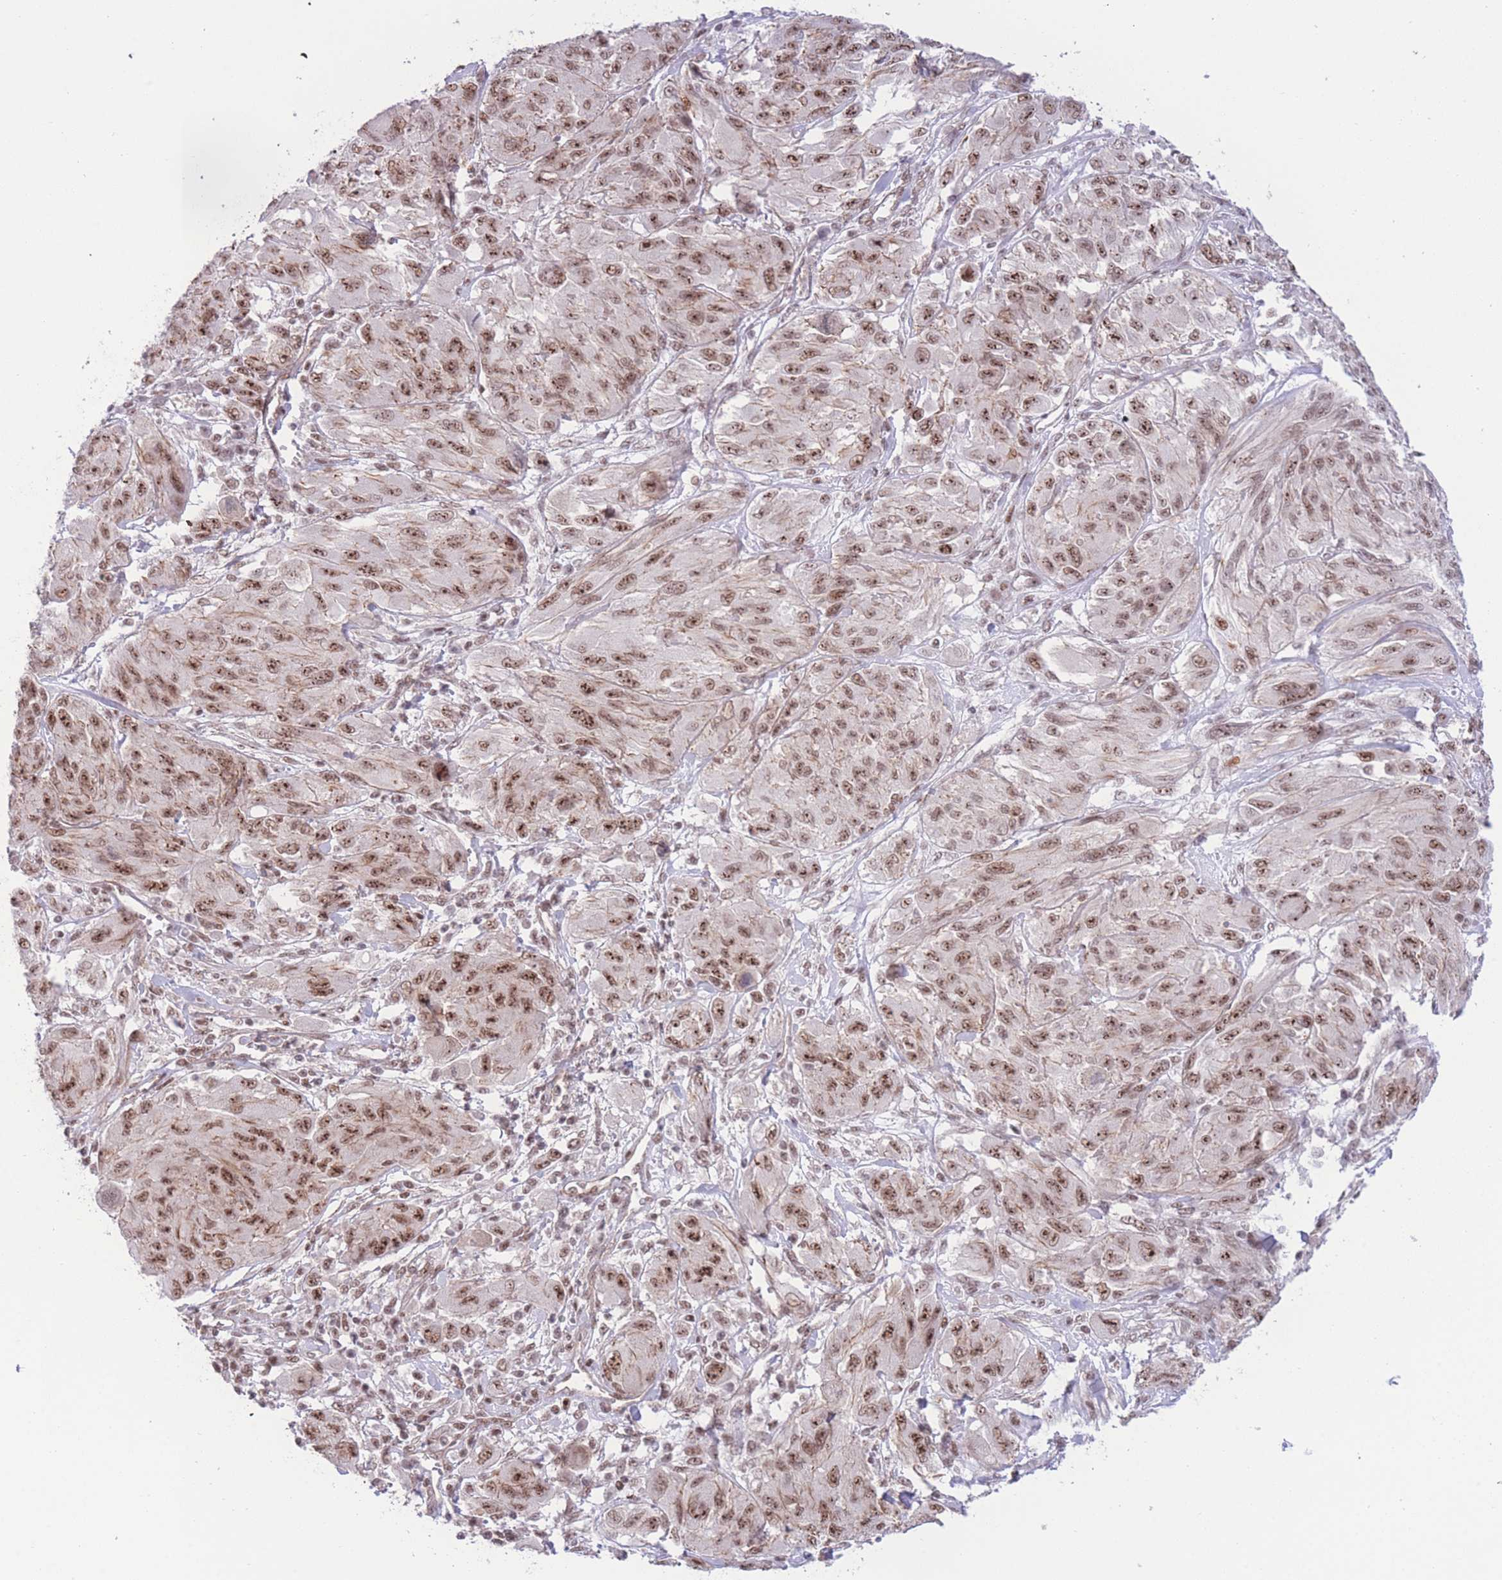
{"staining": {"intensity": "moderate", "quantity": ">75%", "location": "nuclear"}, "tissue": "melanoma", "cell_type": "Tumor cells", "image_type": "cancer", "snomed": [{"axis": "morphology", "description": "Malignant melanoma, NOS"}, {"axis": "topography", "description": "Skin"}], "caption": "High-magnification brightfield microscopy of malignant melanoma stained with DAB (brown) and counterstained with hematoxylin (blue). tumor cells exhibit moderate nuclear staining is present in approximately>75% of cells.", "gene": "PCIF1", "patient": {"sex": "female", "age": 91}}